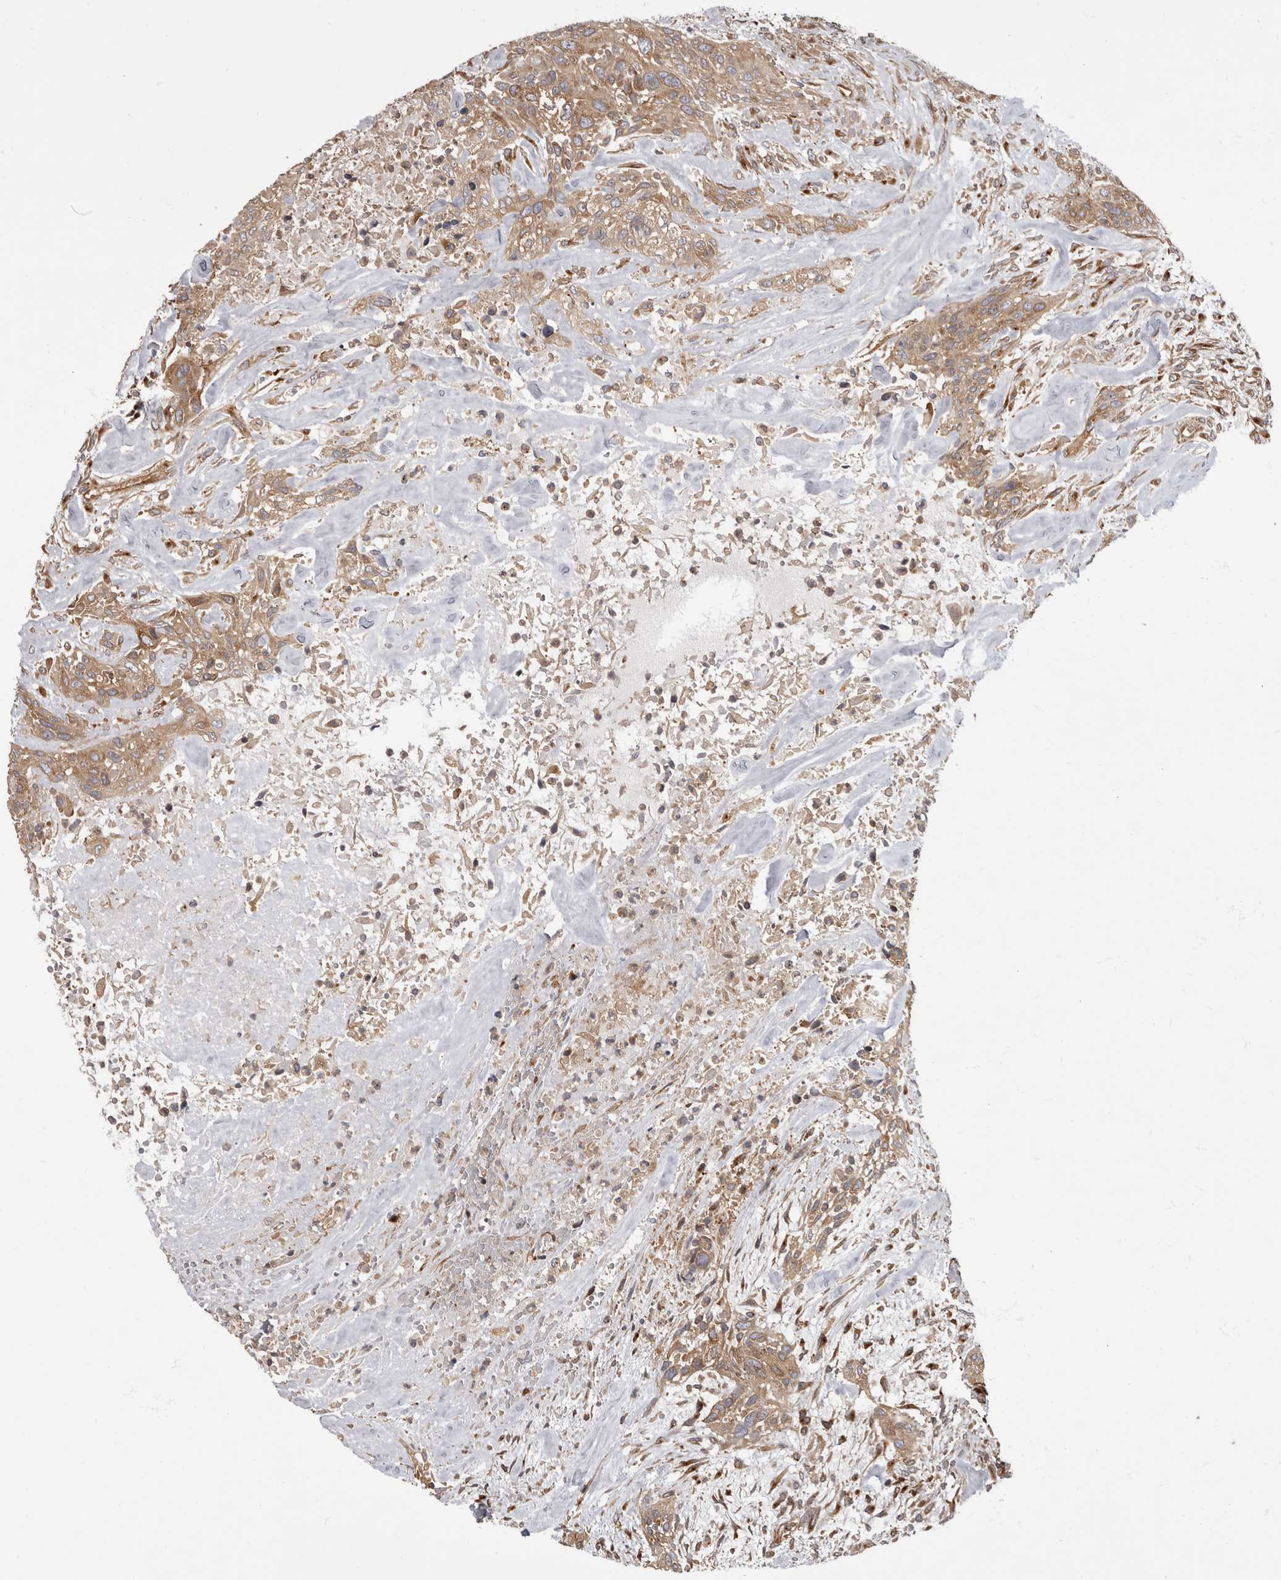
{"staining": {"intensity": "moderate", "quantity": ">75%", "location": "cytoplasmic/membranous"}, "tissue": "urothelial cancer", "cell_type": "Tumor cells", "image_type": "cancer", "snomed": [{"axis": "morphology", "description": "Urothelial carcinoma, High grade"}, {"axis": "topography", "description": "Urinary bladder"}], "caption": "The photomicrograph reveals staining of high-grade urothelial carcinoma, revealing moderate cytoplasmic/membranous protein positivity (brown color) within tumor cells.", "gene": "HOOK3", "patient": {"sex": "male", "age": 35}}